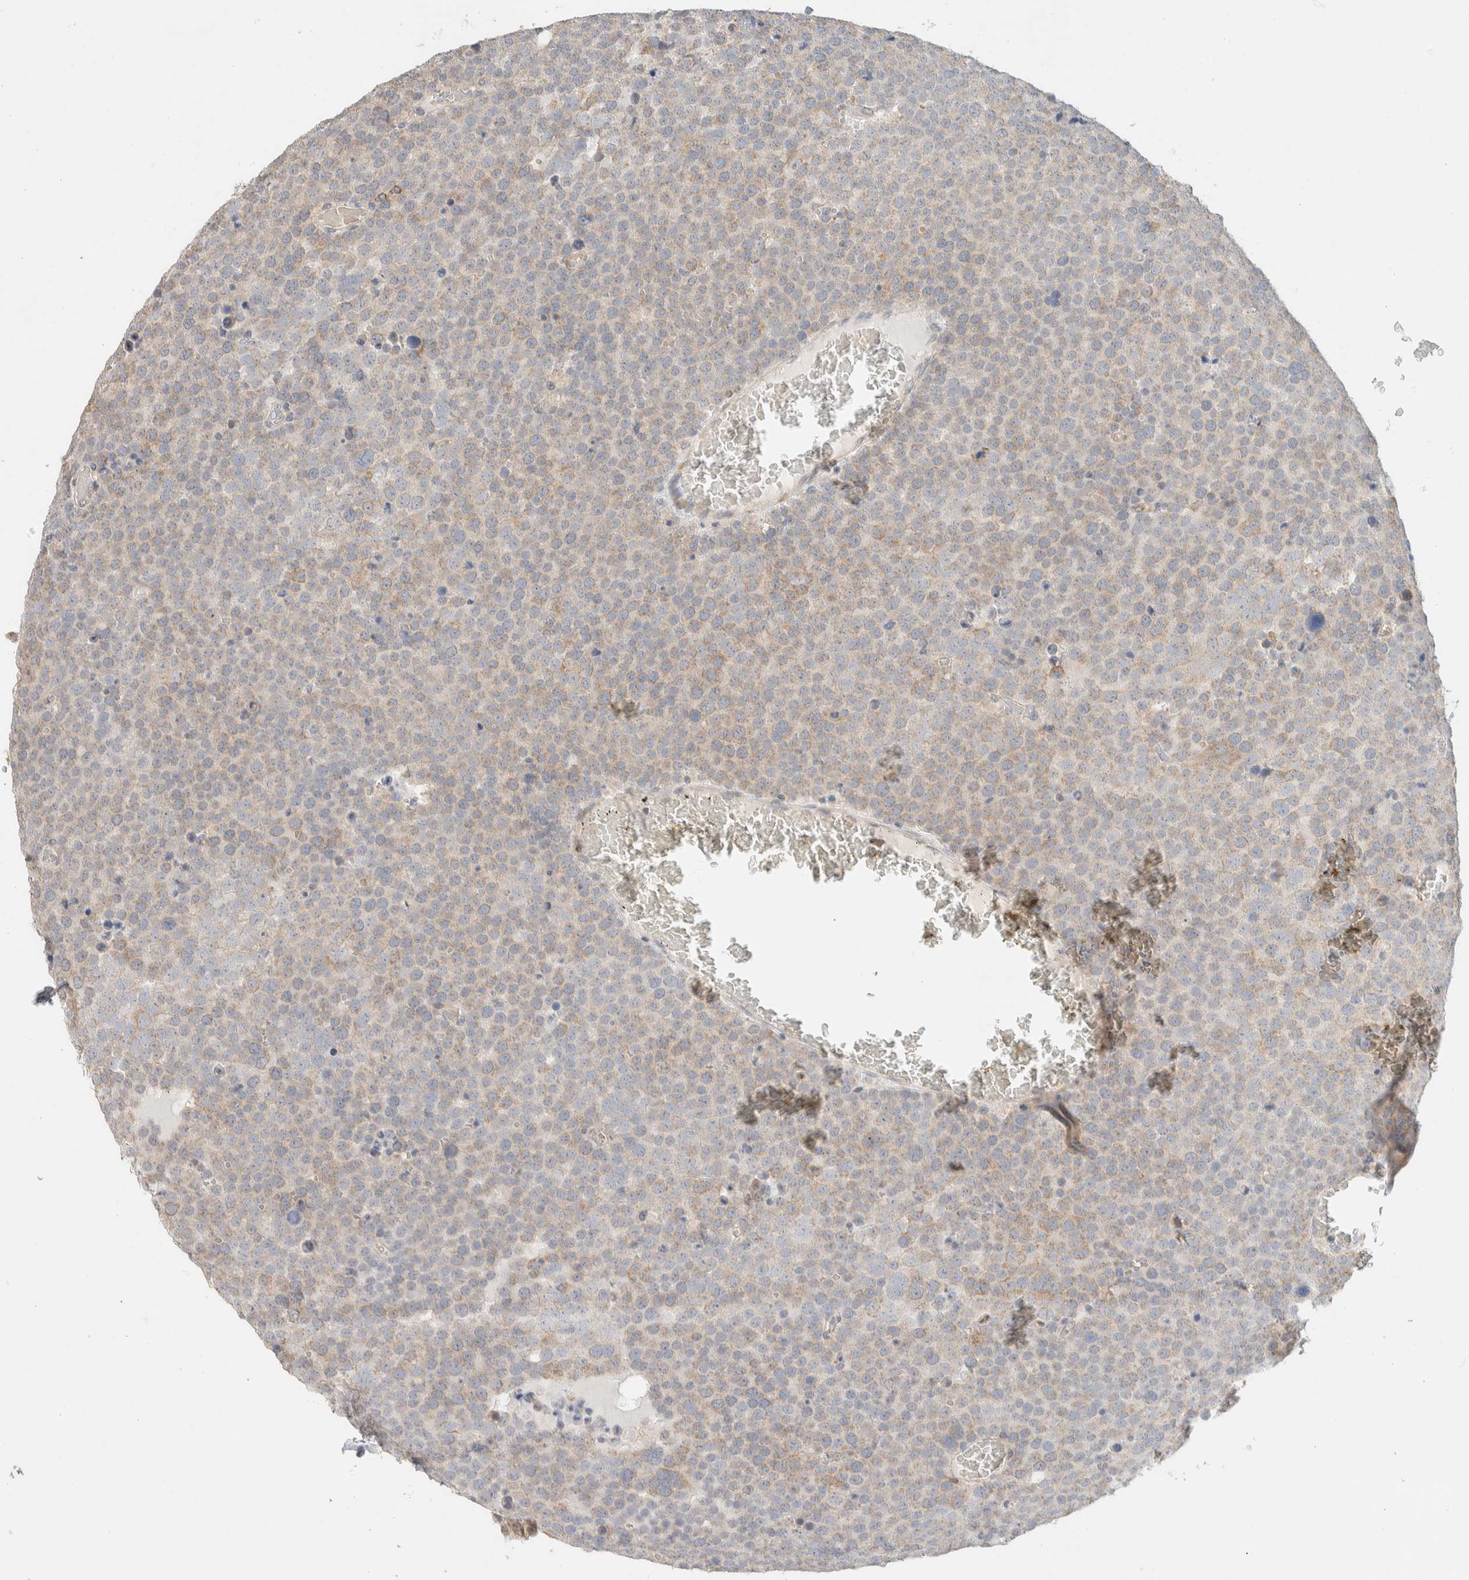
{"staining": {"intensity": "weak", "quantity": ">75%", "location": "cytoplasmic/membranous"}, "tissue": "testis cancer", "cell_type": "Tumor cells", "image_type": "cancer", "snomed": [{"axis": "morphology", "description": "Seminoma, NOS"}, {"axis": "topography", "description": "Testis"}], "caption": "Immunohistochemical staining of human testis cancer (seminoma) shows low levels of weak cytoplasmic/membranous staining in about >75% of tumor cells.", "gene": "HDHD3", "patient": {"sex": "male", "age": 71}}